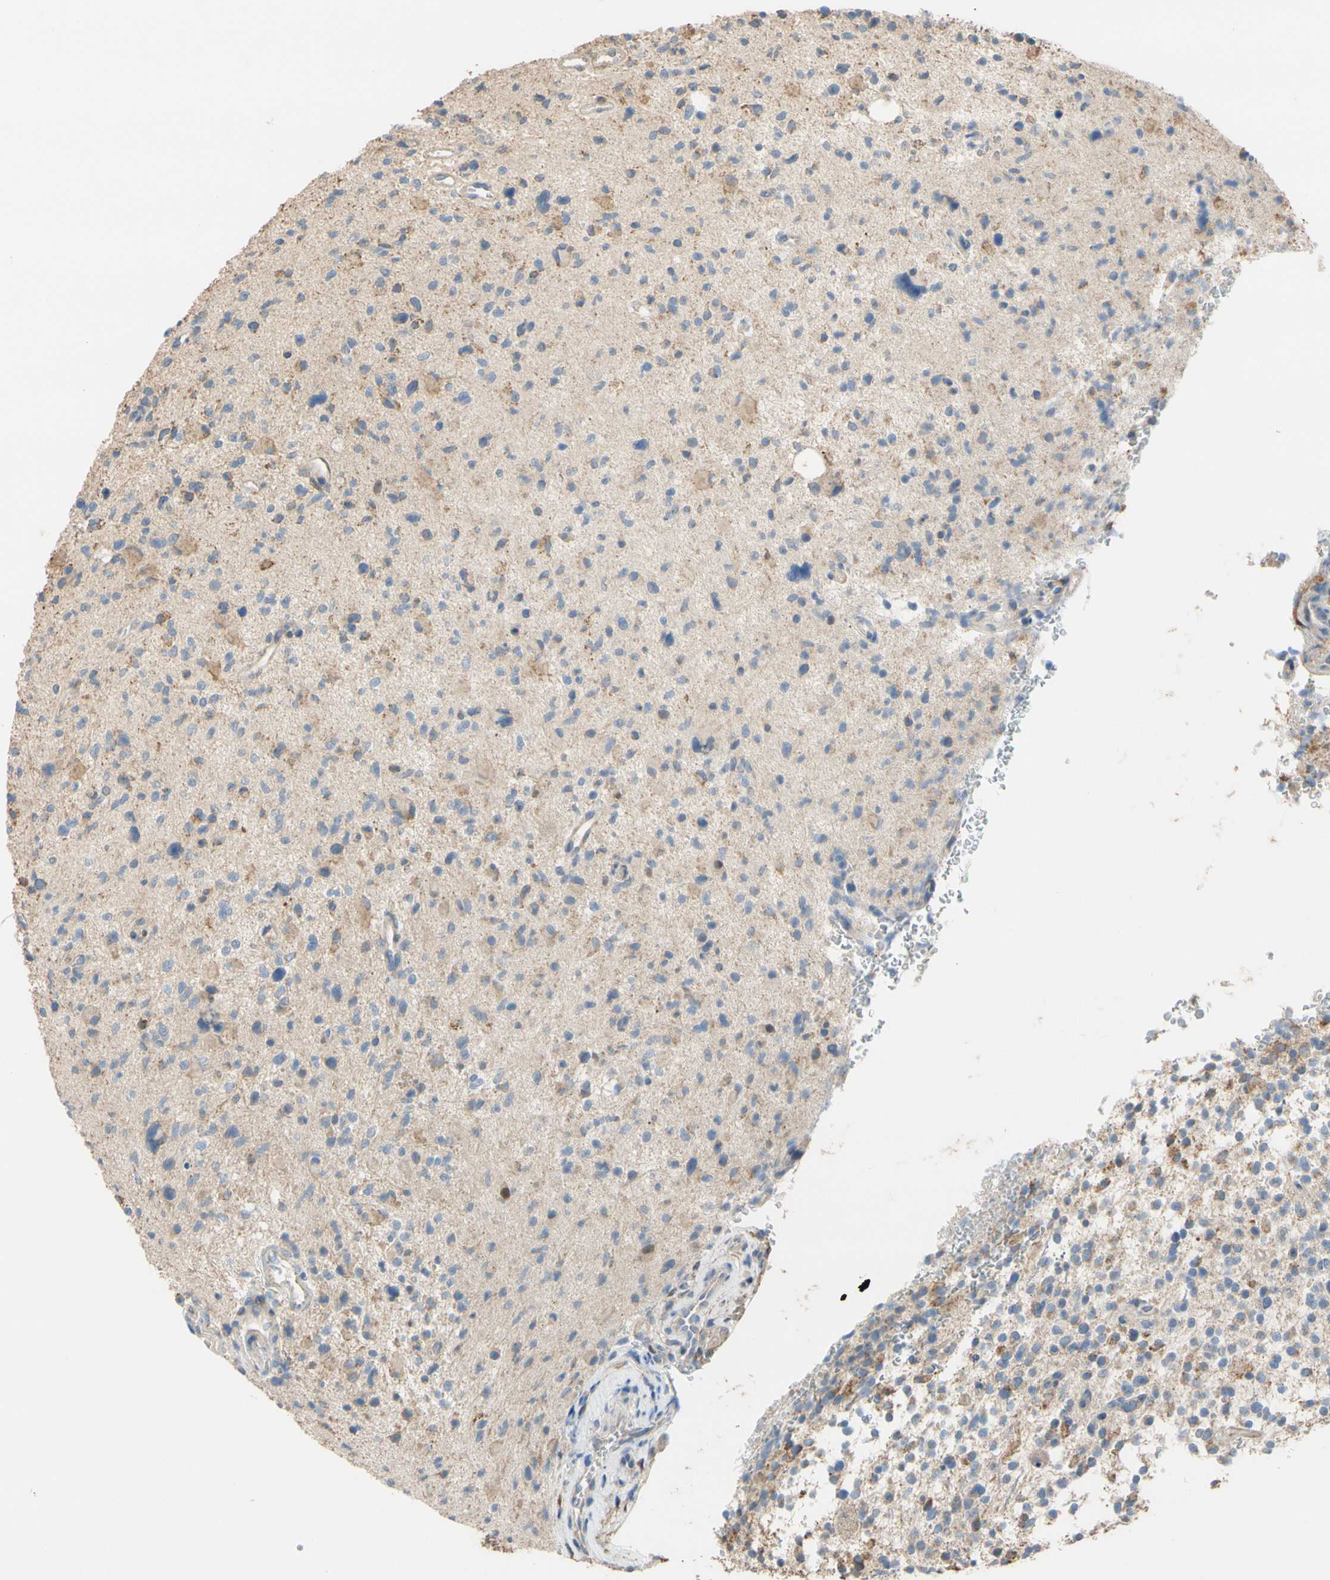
{"staining": {"intensity": "moderate", "quantity": "25%-75%", "location": "cytoplasmic/membranous"}, "tissue": "glioma", "cell_type": "Tumor cells", "image_type": "cancer", "snomed": [{"axis": "morphology", "description": "Glioma, malignant, High grade"}, {"axis": "topography", "description": "Brain"}], "caption": "A histopathology image showing moderate cytoplasmic/membranous staining in approximately 25%-75% of tumor cells in glioma, as visualized by brown immunohistochemical staining.", "gene": "ALDH1A2", "patient": {"sex": "male", "age": 48}}